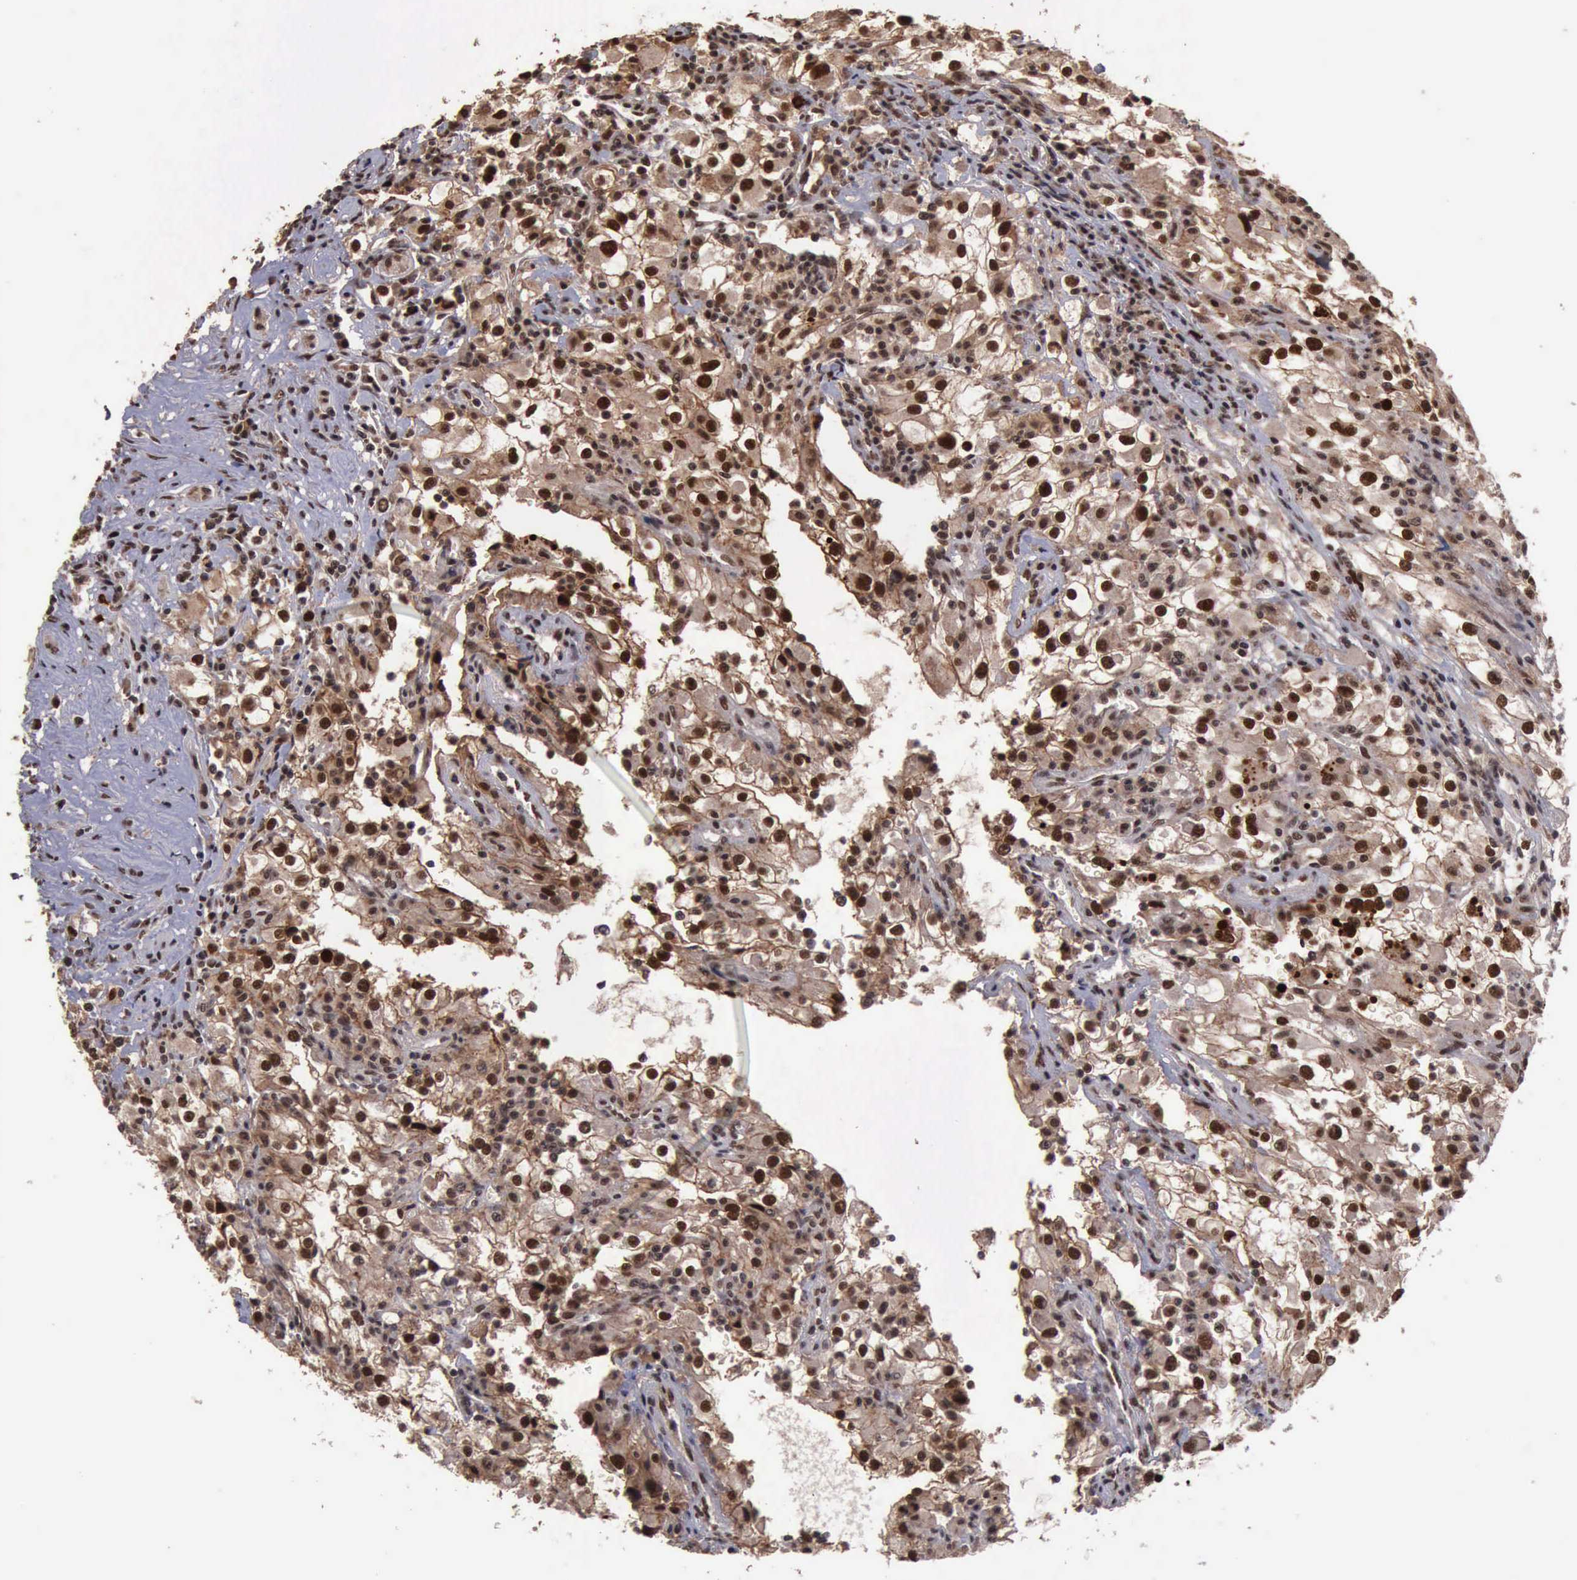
{"staining": {"intensity": "strong", "quantity": ">75%", "location": "cytoplasmic/membranous,nuclear"}, "tissue": "renal cancer", "cell_type": "Tumor cells", "image_type": "cancer", "snomed": [{"axis": "morphology", "description": "Adenocarcinoma, NOS"}, {"axis": "topography", "description": "Kidney"}], "caption": "IHC of renal adenocarcinoma demonstrates high levels of strong cytoplasmic/membranous and nuclear expression in approximately >75% of tumor cells.", "gene": "TRMT2A", "patient": {"sex": "female", "age": 52}}